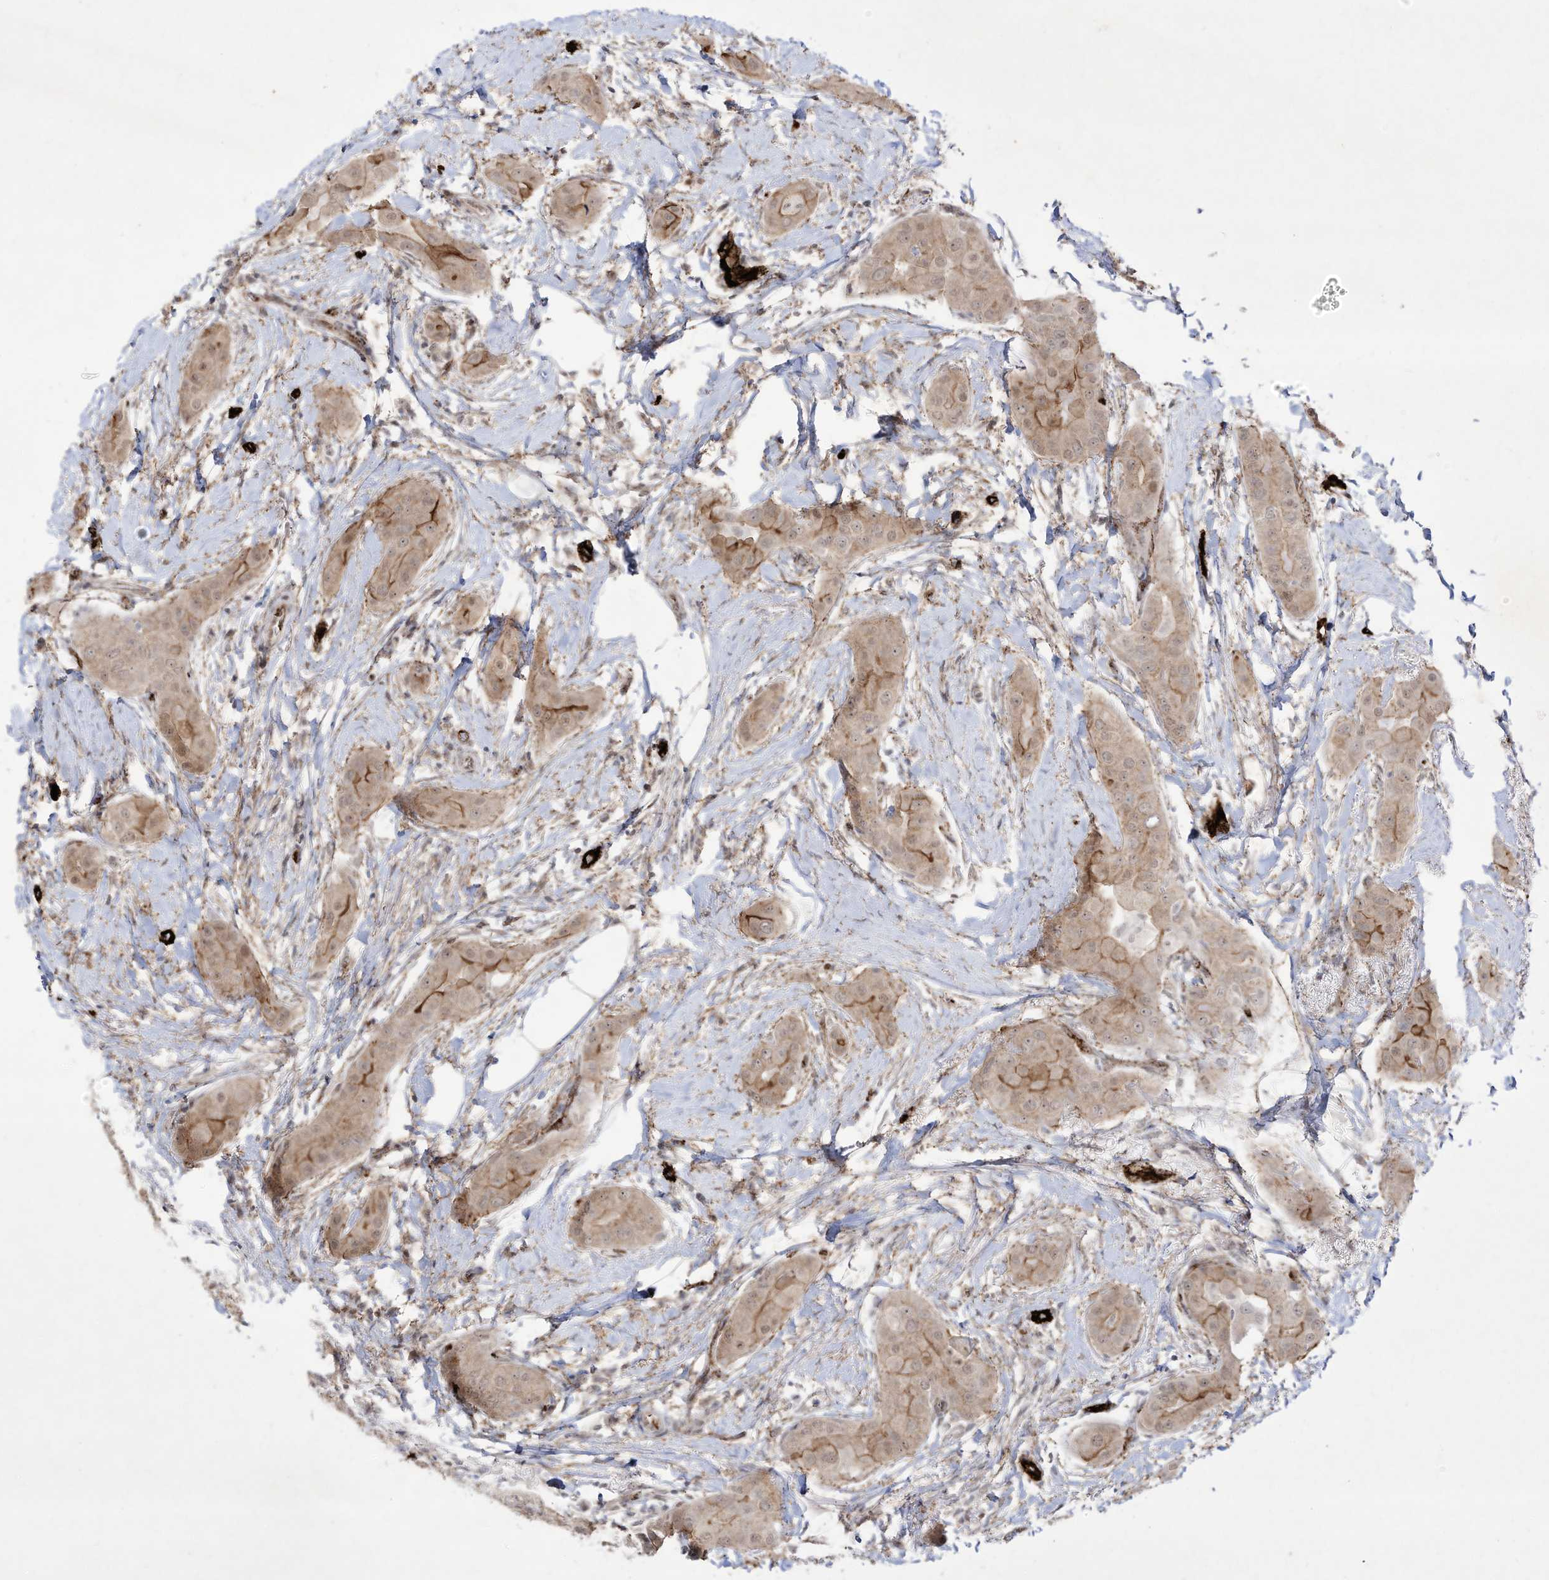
{"staining": {"intensity": "moderate", "quantity": ">75%", "location": "cytoplasmic/membranous"}, "tissue": "thyroid cancer", "cell_type": "Tumor cells", "image_type": "cancer", "snomed": [{"axis": "morphology", "description": "Papillary adenocarcinoma, NOS"}, {"axis": "topography", "description": "Thyroid gland"}], "caption": "Immunohistochemistry (IHC) micrograph of neoplastic tissue: thyroid cancer (papillary adenocarcinoma) stained using immunohistochemistry displays medium levels of moderate protein expression localized specifically in the cytoplasmic/membranous of tumor cells, appearing as a cytoplasmic/membranous brown color.", "gene": "ZGRF1", "patient": {"sex": "male", "age": 33}}